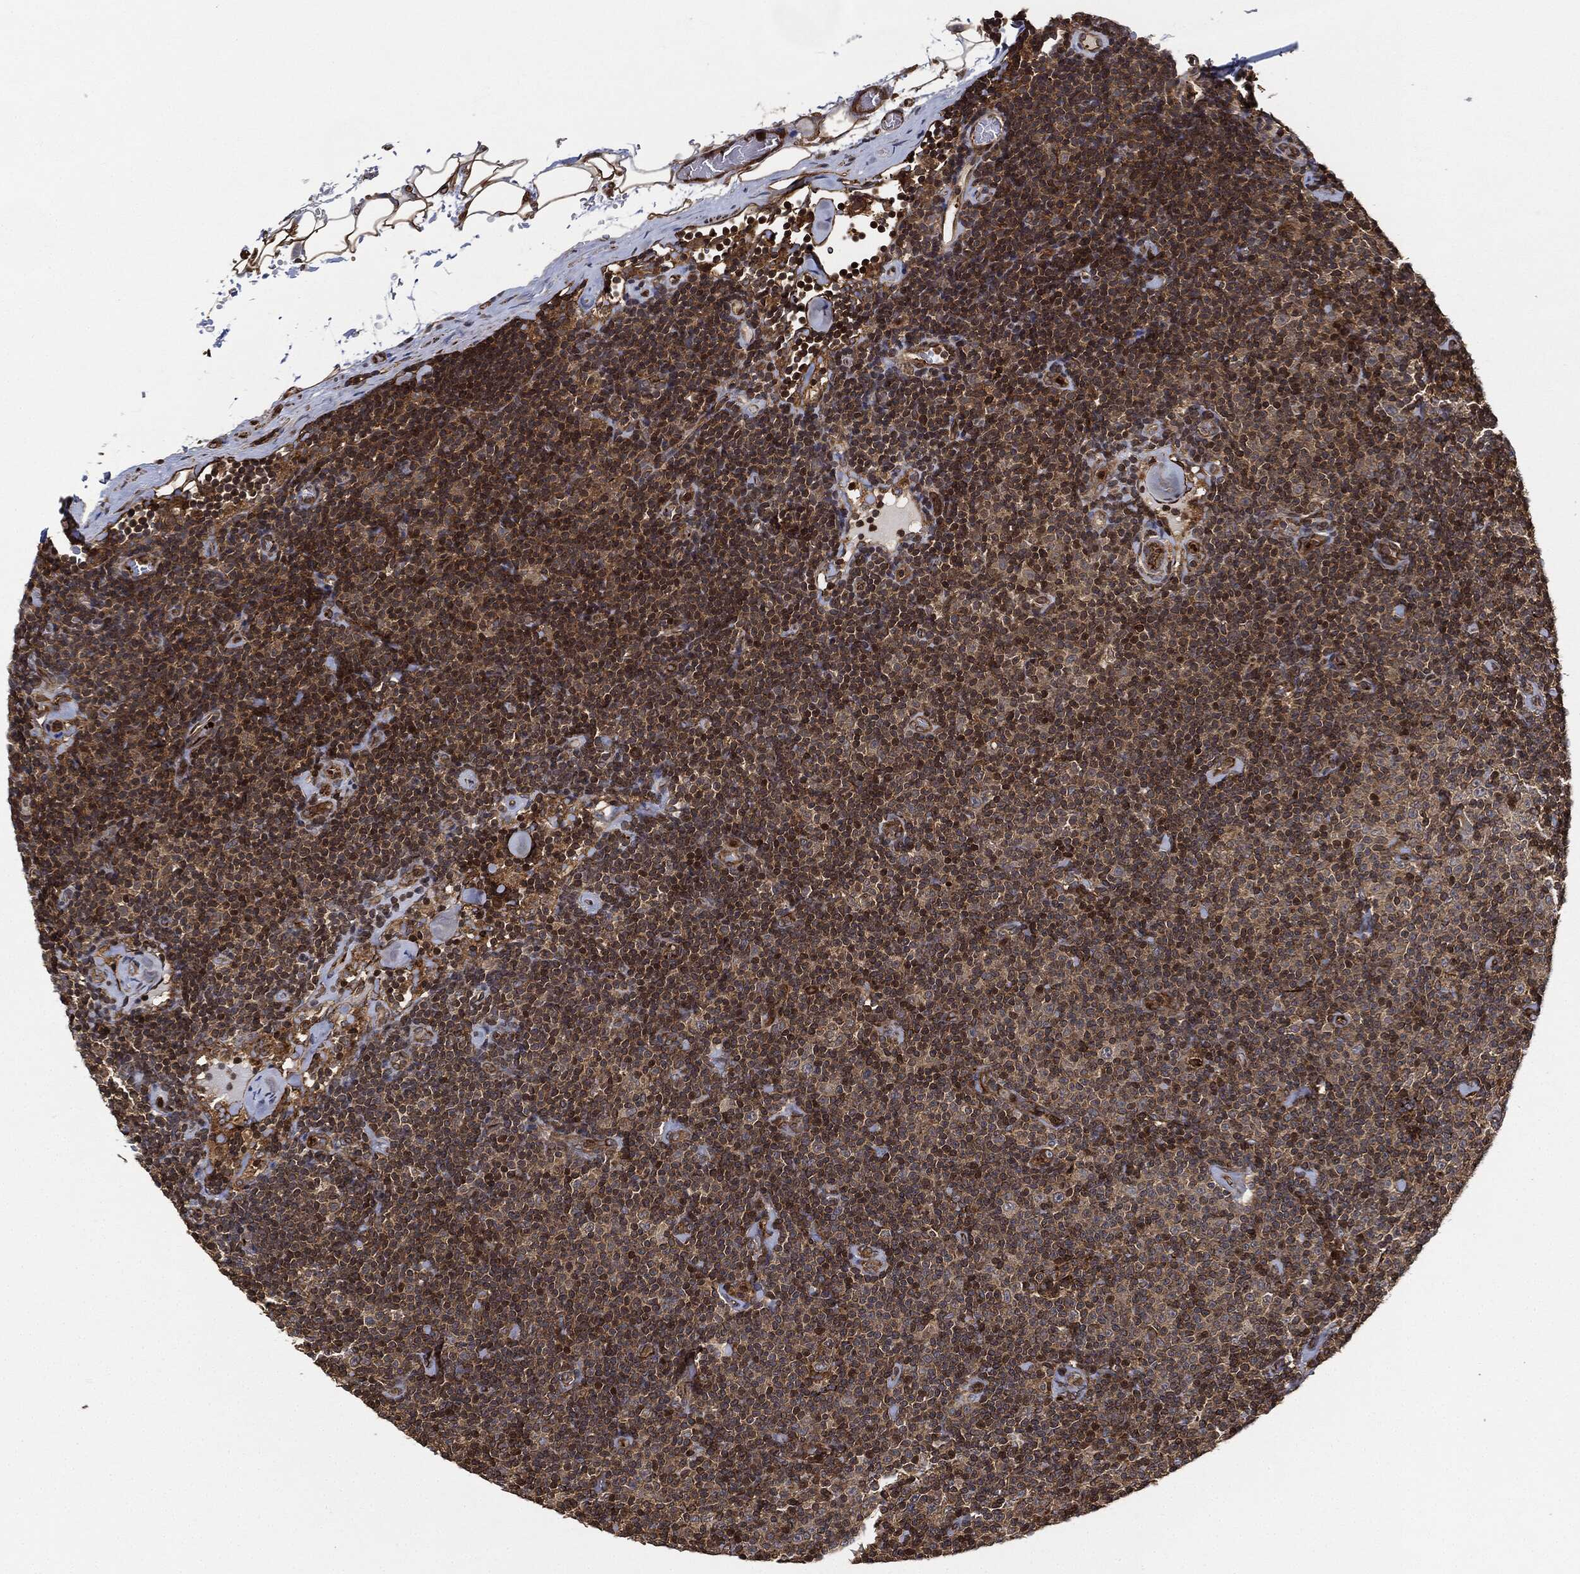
{"staining": {"intensity": "strong", "quantity": "<25%", "location": "nuclear"}, "tissue": "lymphoma", "cell_type": "Tumor cells", "image_type": "cancer", "snomed": [{"axis": "morphology", "description": "Malignant lymphoma, non-Hodgkin's type, Low grade"}, {"axis": "topography", "description": "Lymph node"}], "caption": "Malignant lymphoma, non-Hodgkin's type (low-grade) stained with immunohistochemistry demonstrates strong nuclear positivity in approximately <25% of tumor cells.", "gene": "MAP3K3", "patient": {"sex": "male", "age": 81}}